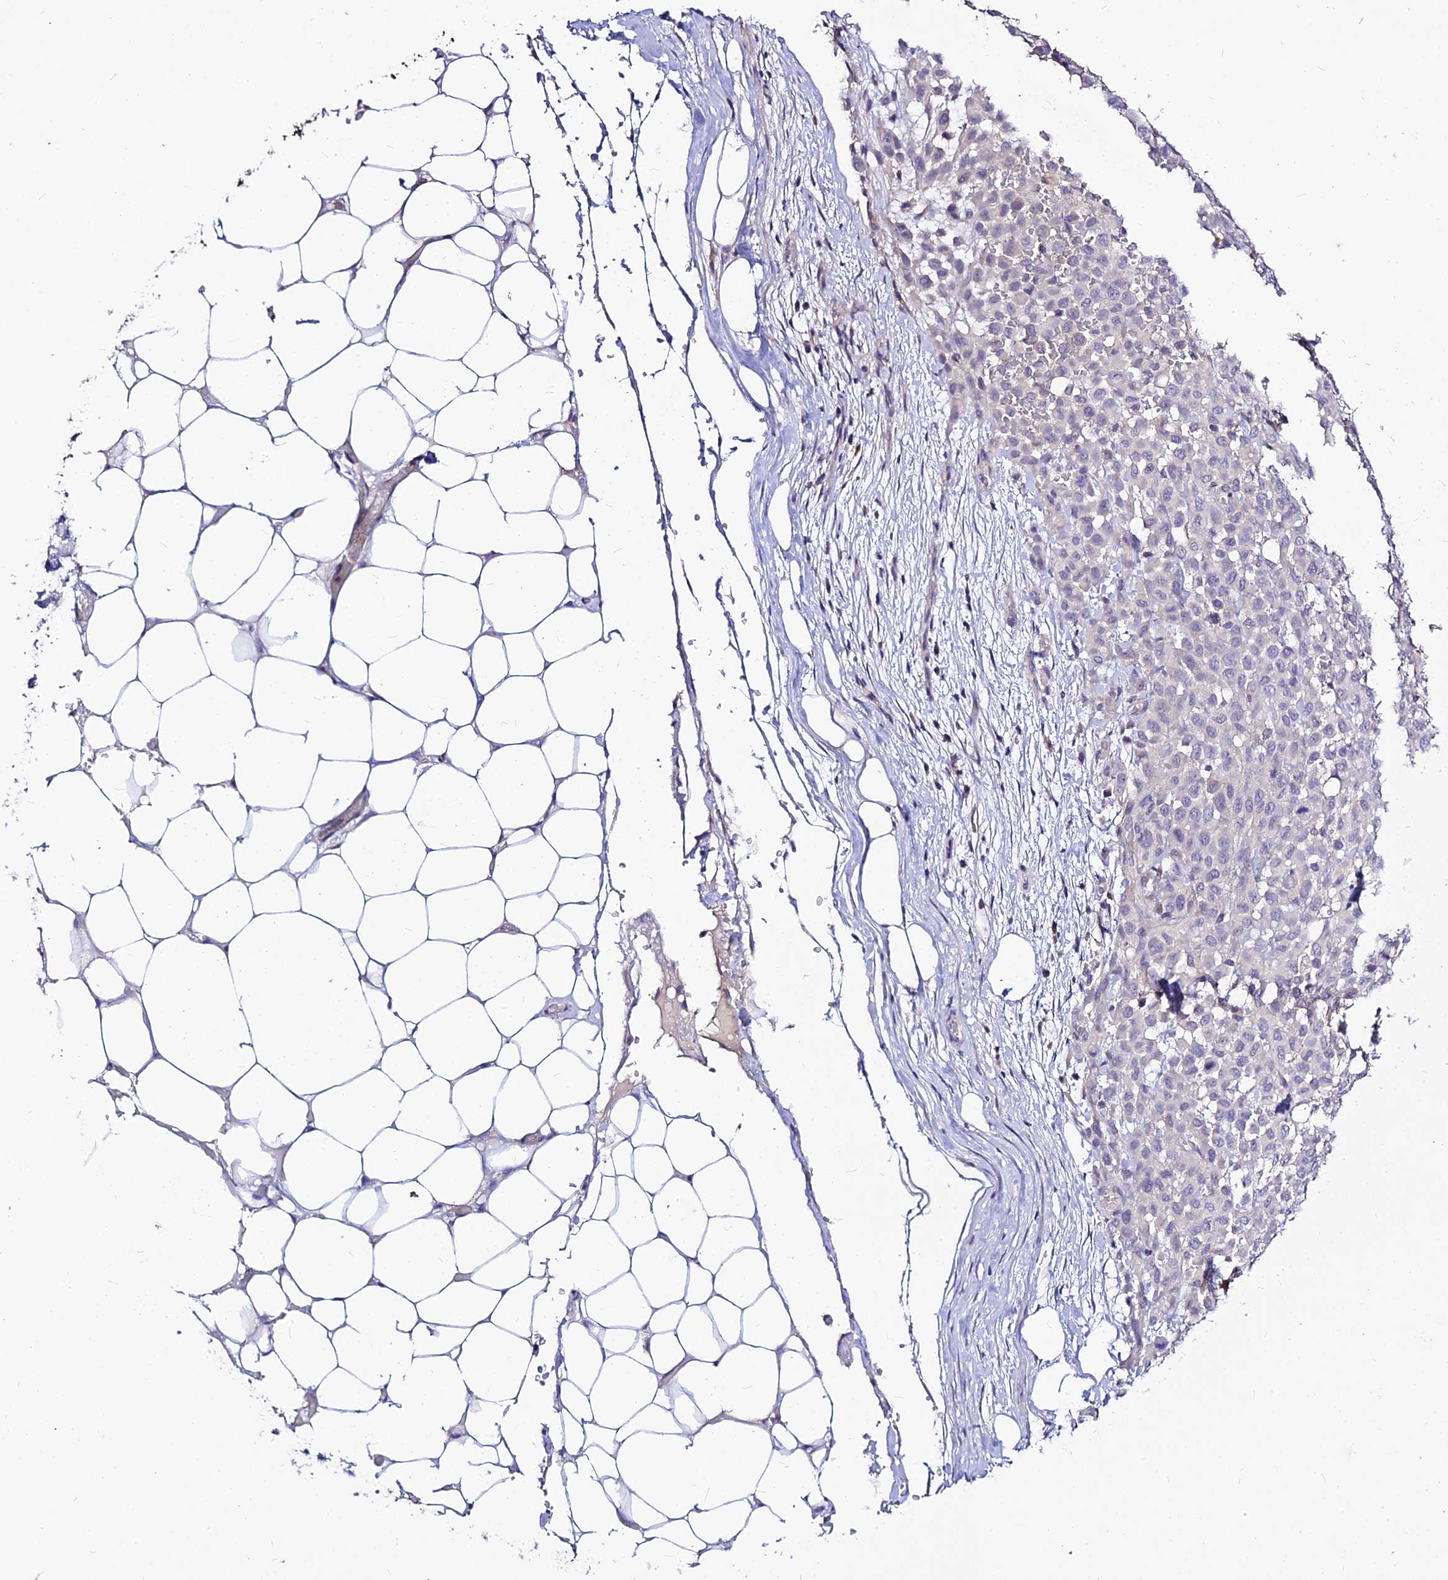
{"staining": {"intensity": "negative", "quantity": "none", "location": "none"}, "tissue": "melanoma", "cell_type": "Tumor cells", "image_type": "cancer", "snomed": [{"axis": "morphology", "description": "Malignant melanoma, Metastatic site"}, {"axis": "topography", "description": "Skin"}], "caption": "Histopathology image shows no significant protein staining in tumor cells of melanoma.", "gene": "CZIB", "patient": {"sex": "female", "age": 81}}